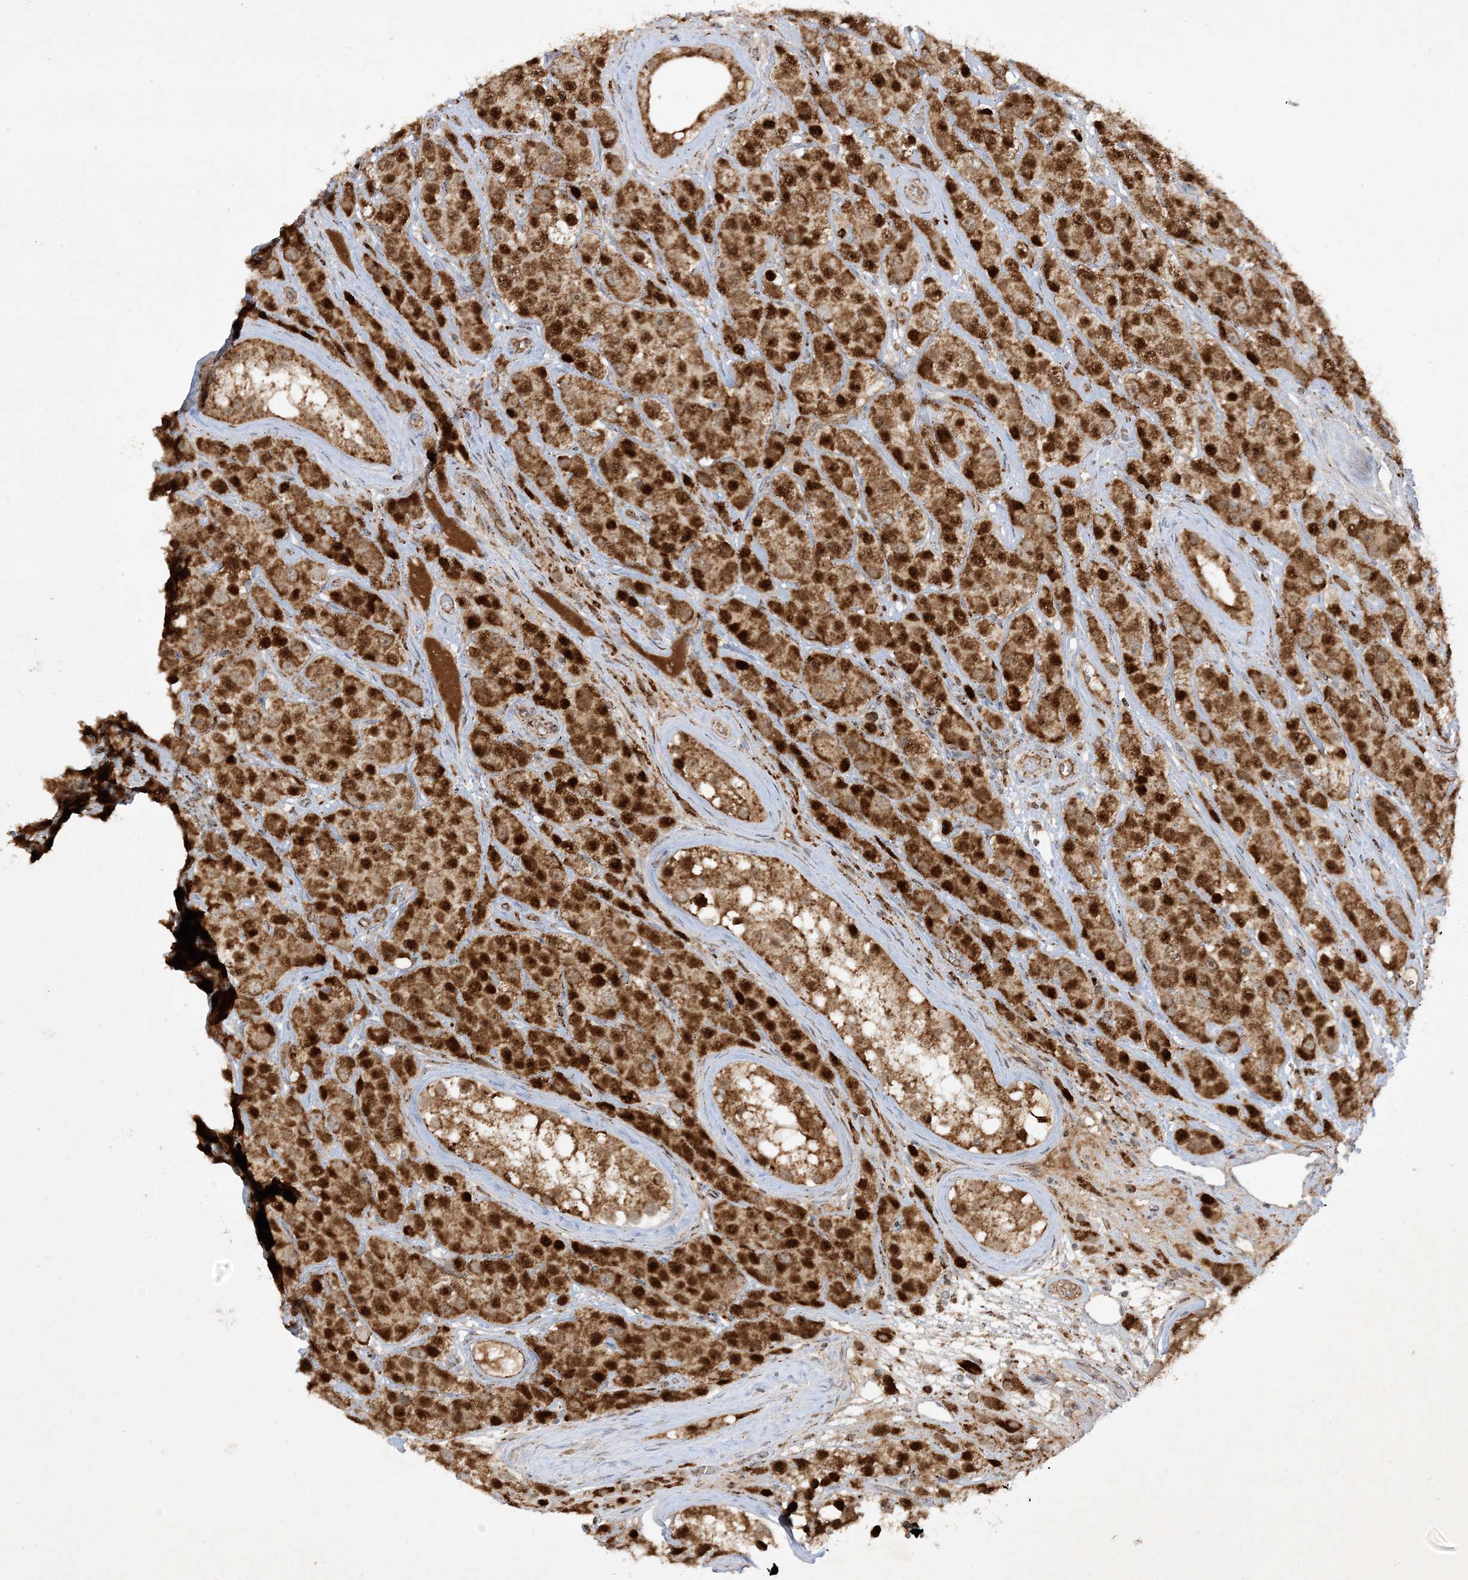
{"staining": {"intensity": "strong", "quantity": ">75%", "location": "cytoplasmic/membranous,nuclear"}, "tissue": "testis cancer", "cell_type": "Tumor cells", "image_type": "cancer", "snomed": [{"axis": "morphology", "description": "Seminoma, NOS"}, {"axis": "topography", "description": "Testis"}], "caption": "DAB immunohistochemical staining of testis cancer (seminoma) shows strong cytoplasmic/membranous and nuclear protein expression in approximately >75% of tumor cells.", "gene": "NDUFAF3", "patient": {"sex": "male", "age": 28}}